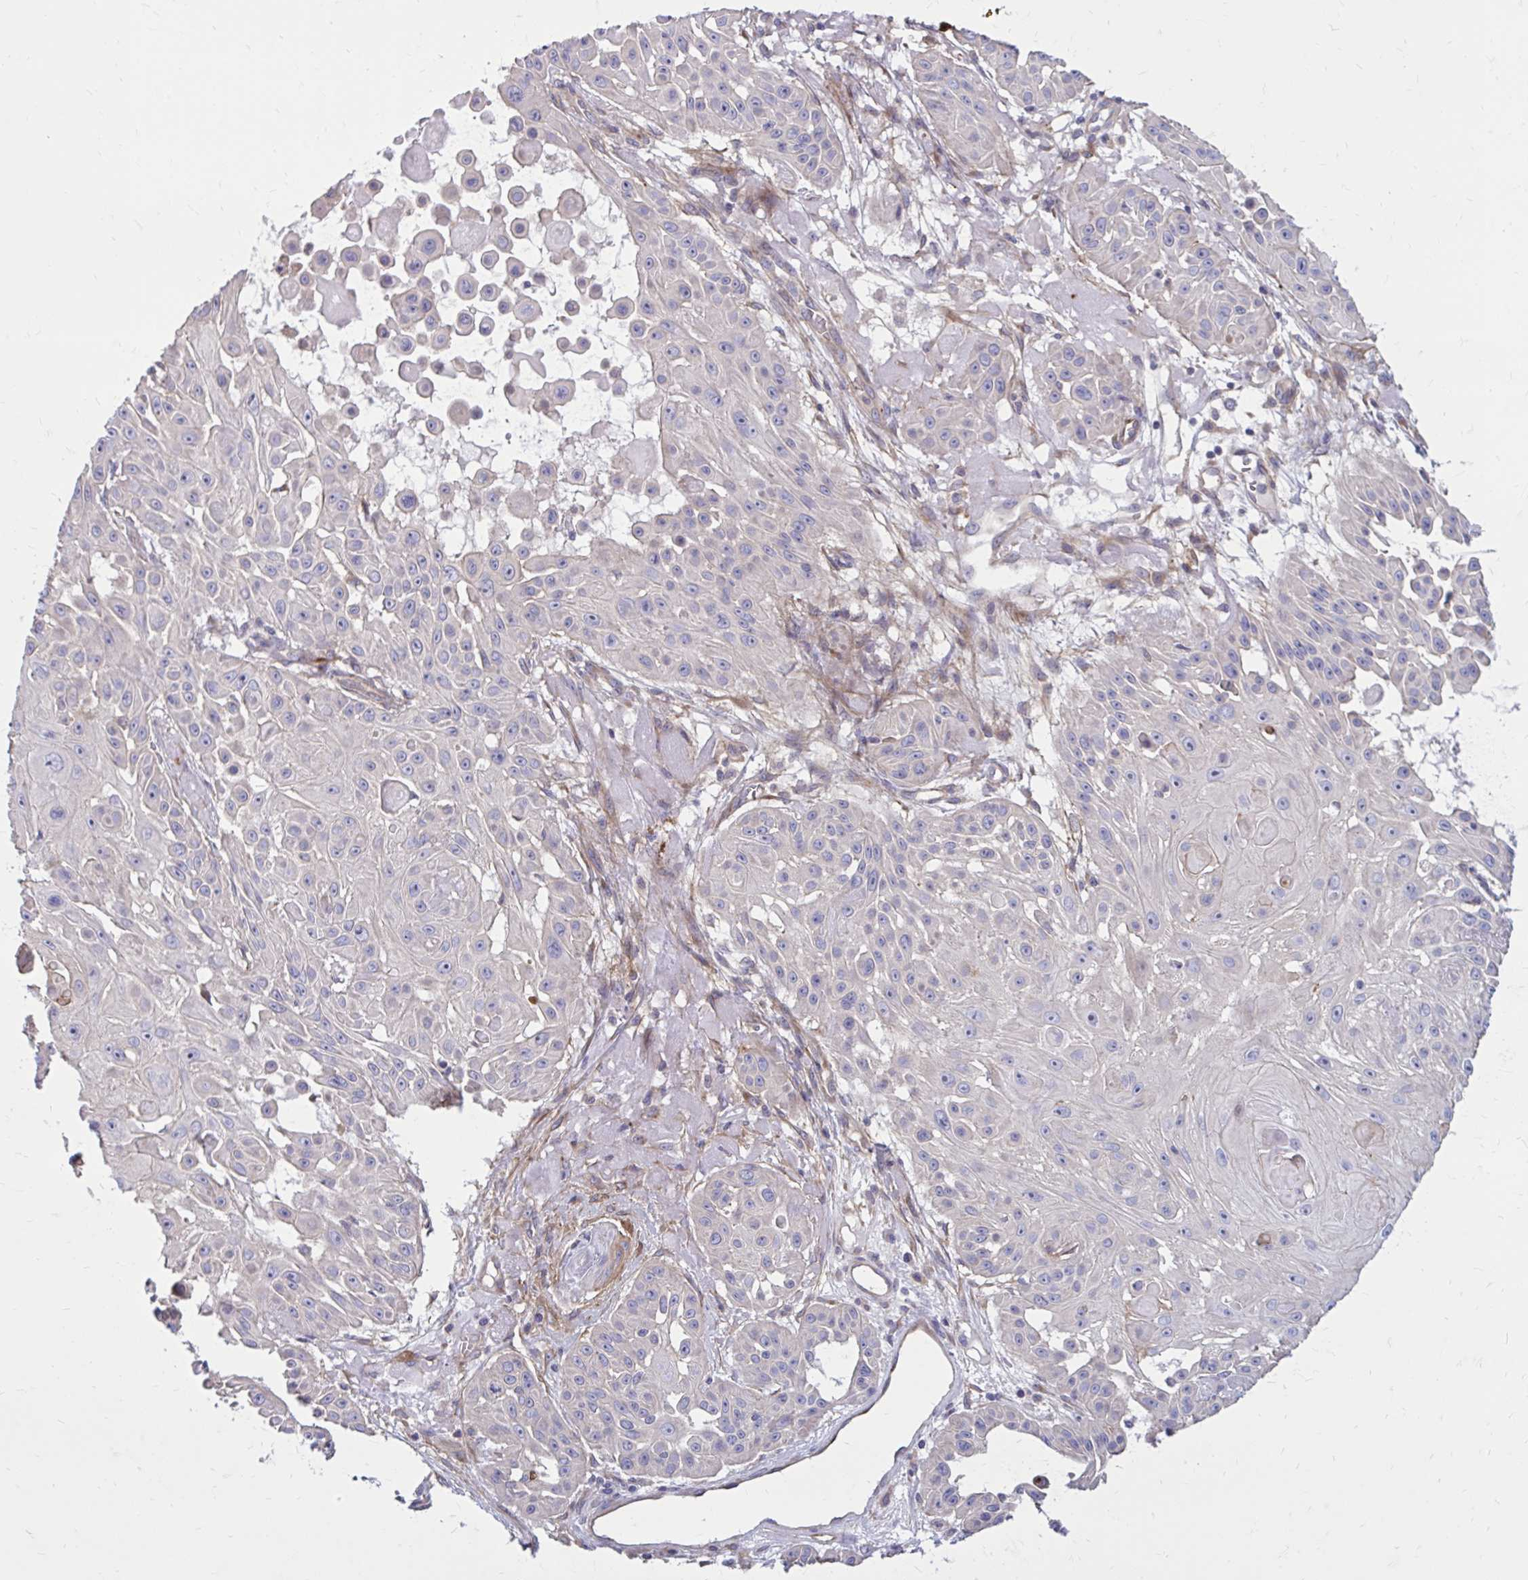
{"staining": {"intensity": "negative", "quantity": "none", "location": "none"}, "tissue": "skin cancer", "cell_type": "Tumor cells", "image_type": "cancer", "snomed": [{"axis": "morphology", "description": "Squamous cell carcinoma, NOS"}, {"axis": "topography", "description": "Skin"}], "caption": "Immunohistochemical staining of human squamous cell carcinoma (skin) displays no significant expression in tumor cells.", "gene": "FAP", "patient": {"sex": "male", "age": 91}}